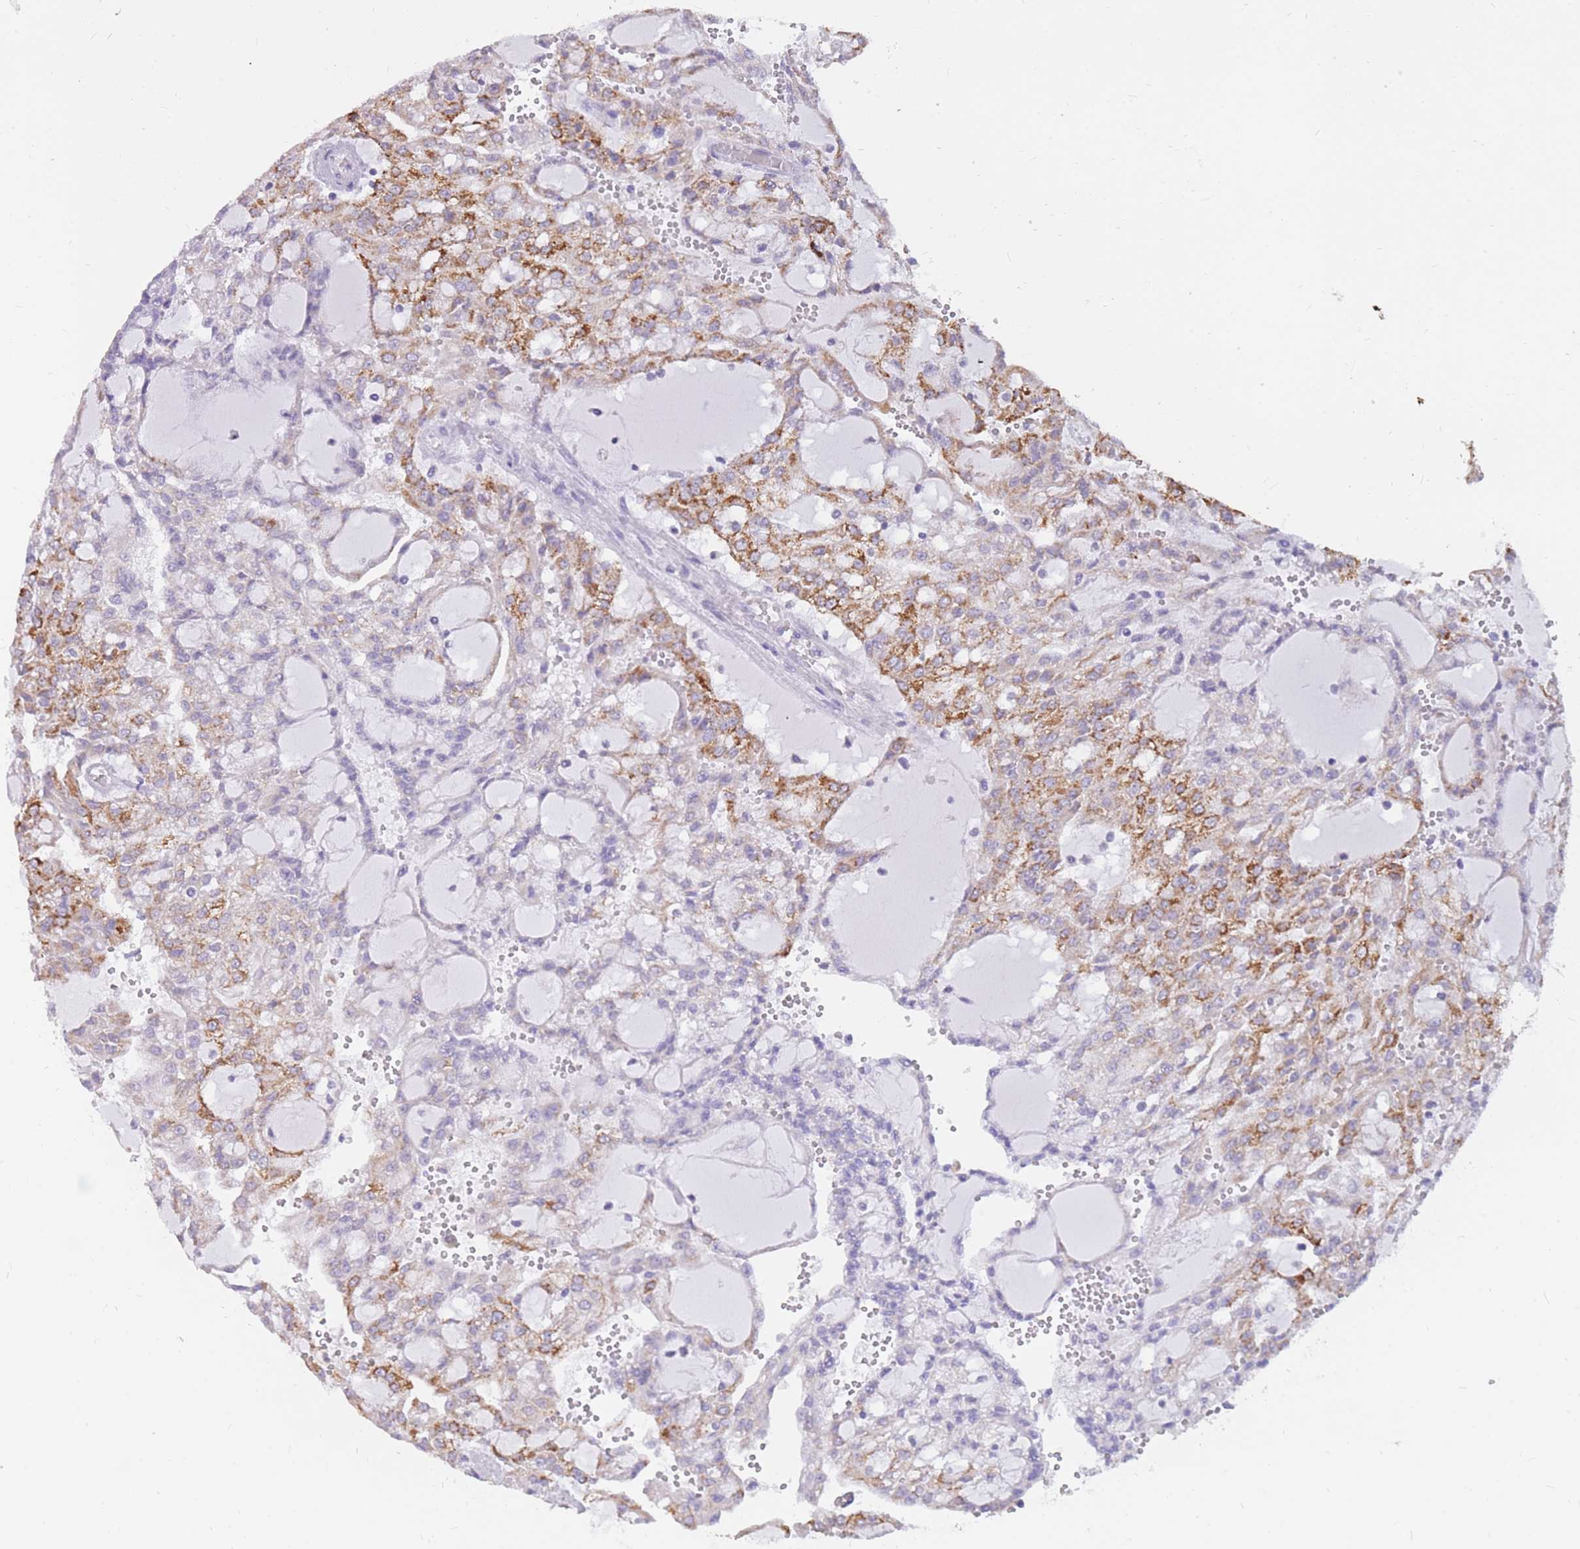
{"staining": {"intensity": "moderate", "quantity": "25%-75%", "location": "cytoplasmic/membranous"}, "tissue": "renal cancer", "cell_type": "Tumor cells", "image_type": "cancer", "snomed": [{"axis": "morphology", "description": "Adenocarcinoma, NOS"}, {"axis": "topography", "description": "Kidney"}], "caption": "The histopathology image demonstrates staining of renal cancer, revealing moderate cytoplasmic/membranous protein staining (brown color) within tumor cells.", "gene": "RNF170", "patient": {"sex": "male", "age": 63}}